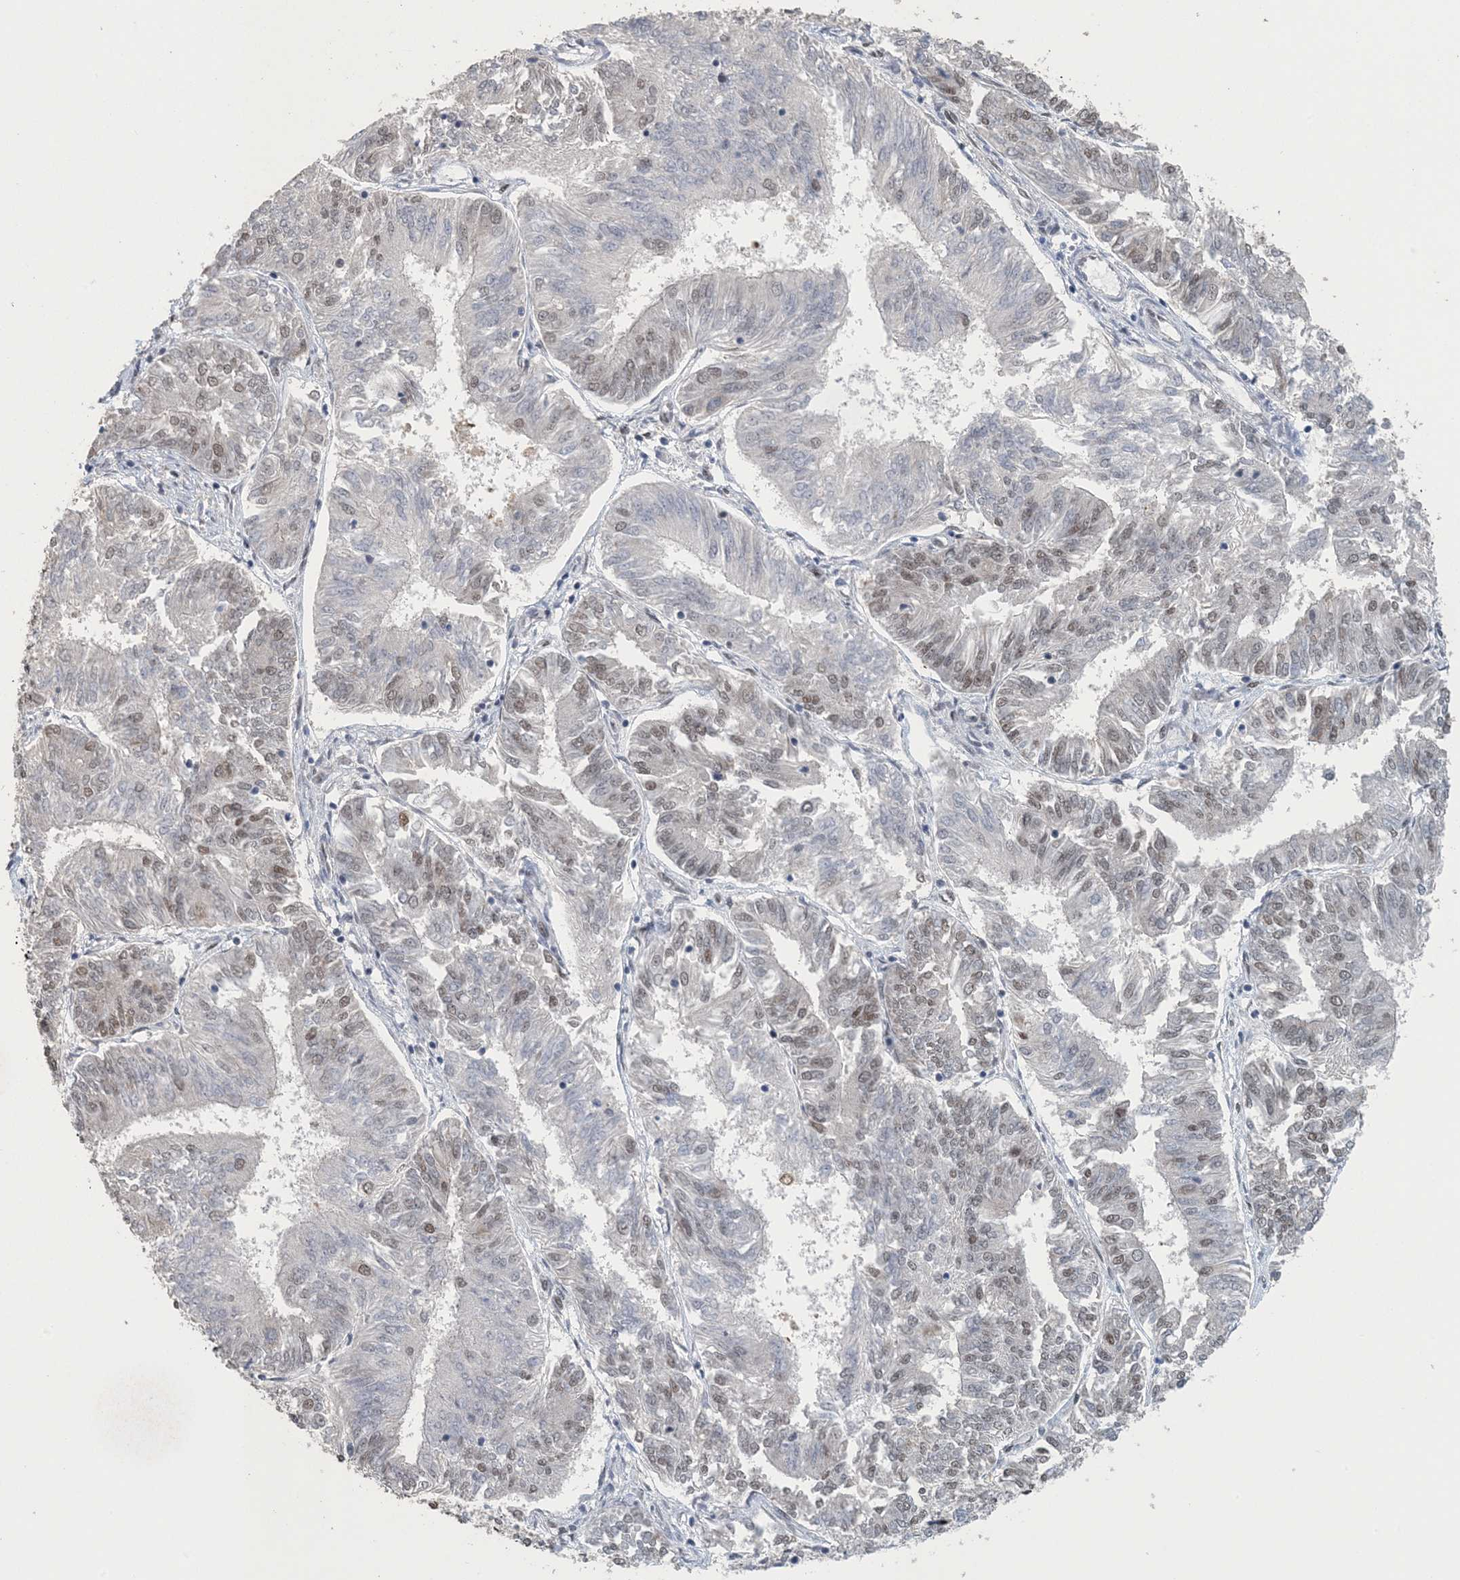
{"staining": {"intensity": "weak", "quantity": "25%-75%", "location": "nuclear"}, "tissue": "endometrial cancer", "cell_type": "Tumor cells", "image_type": "cancer", "snomed": [{"axis": "morphology", "description": "Adenocarcinoma, NOS"}, {"axis": "topography", "description": "Endometrium"}], "caption": "Endometrial cancer was stained to show a protein in brown. There is low levels of weak nuclear expression in about 25%-75% of tumor cells.", "gene": "MBD2", "patient": {"sex": "female", "age": 58}}